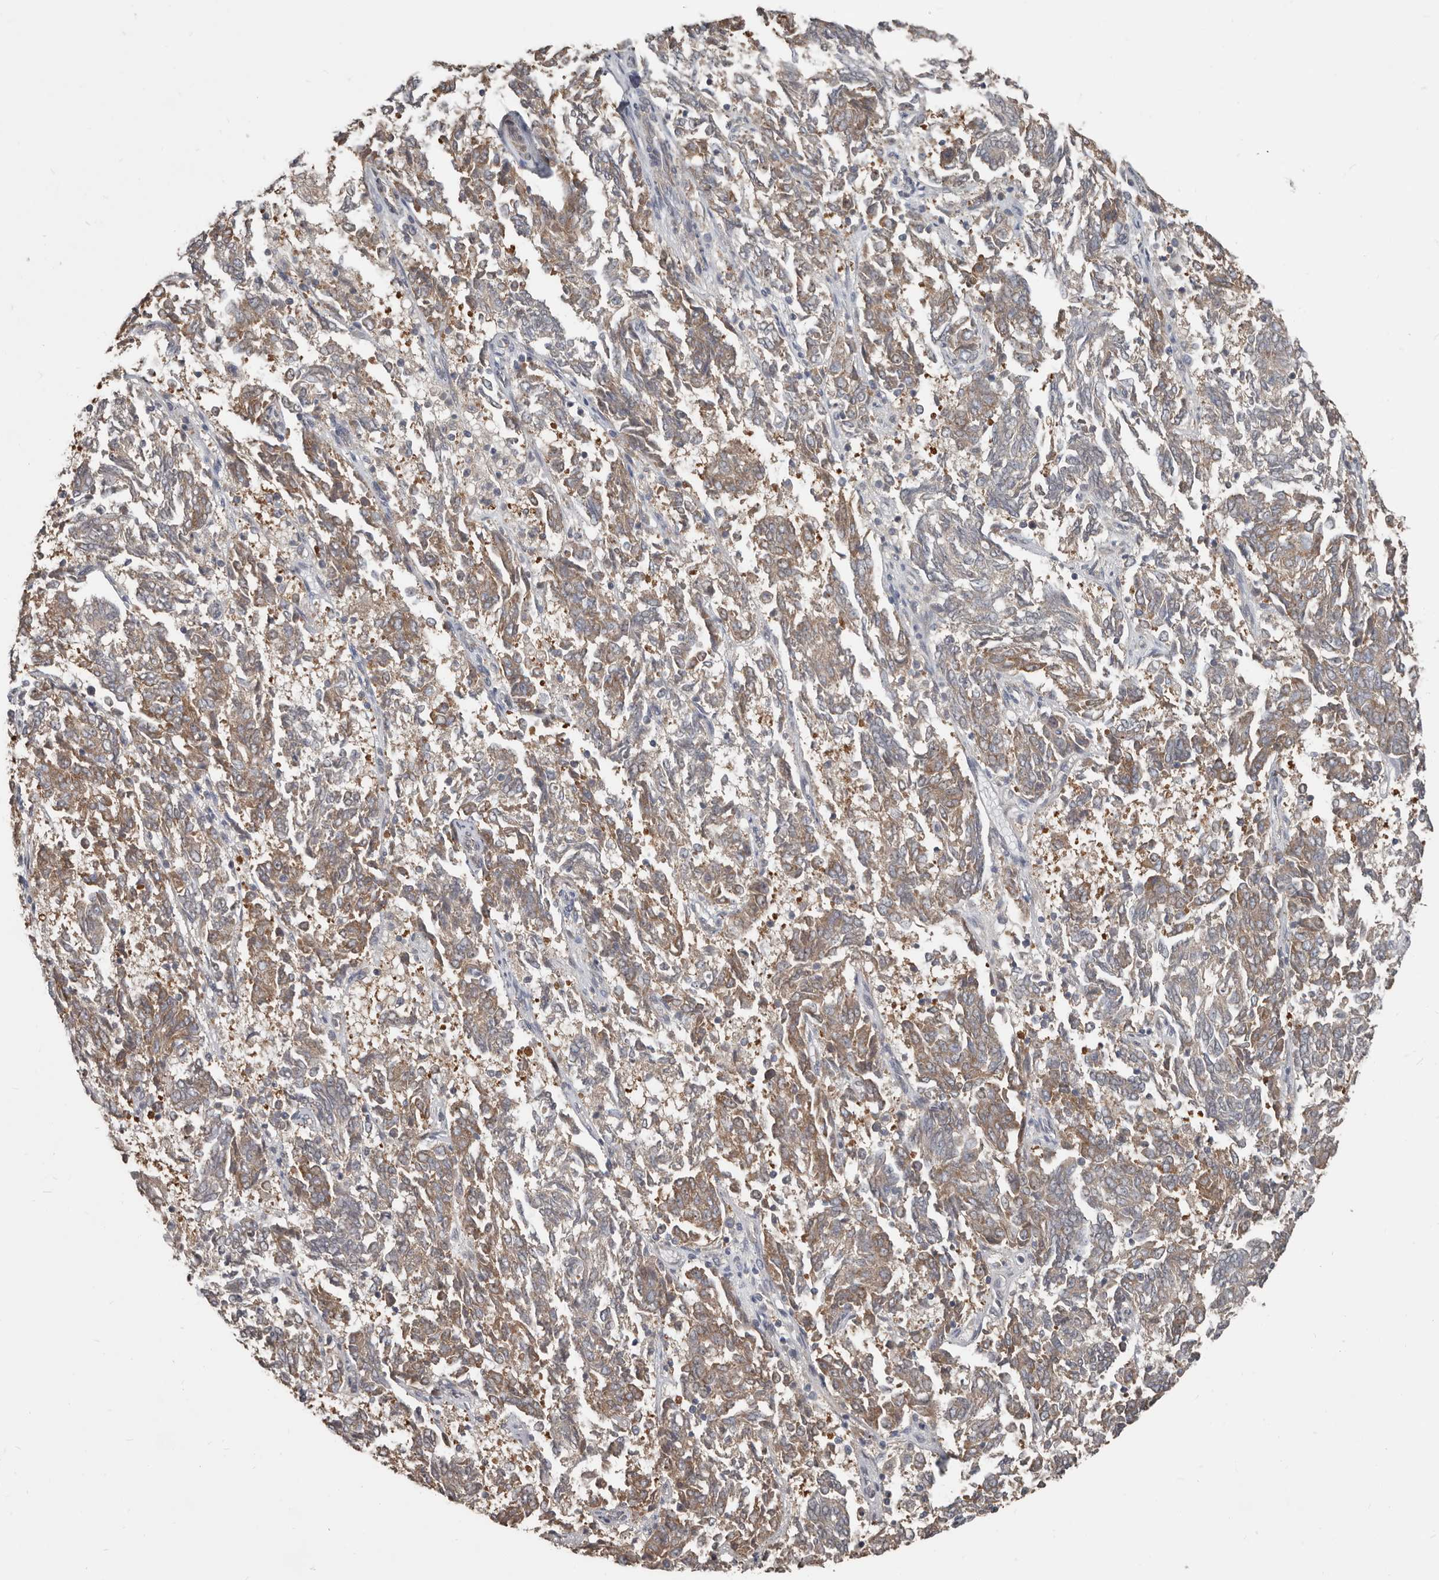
{"staining": {"intensity": "moderate", "quantity": ">75%", "location": "cytoplasmic/membranous"}, "tissue": "endometrial cancer", "cell_type": "Tumor cells", "image_type": "cancer", "snomed": [{"axis": "morphology", "description": "Adenocarcinoma, NOS"}, {"axis": "topography", "description": "Endometrium"}], "caption": "Protein analysis of endometrial cancer (adenocarcinoma) tissue reveals moderate cytoplasmic/membranous staining in approximately >75% of tumor cells. The staining was performed using DAB, with brown indicating positive protein expression. Nuclei are stained blue with hematoxylin.", "gene": "AKNAD1", "patient": {"sex": "female", "age": 80}}